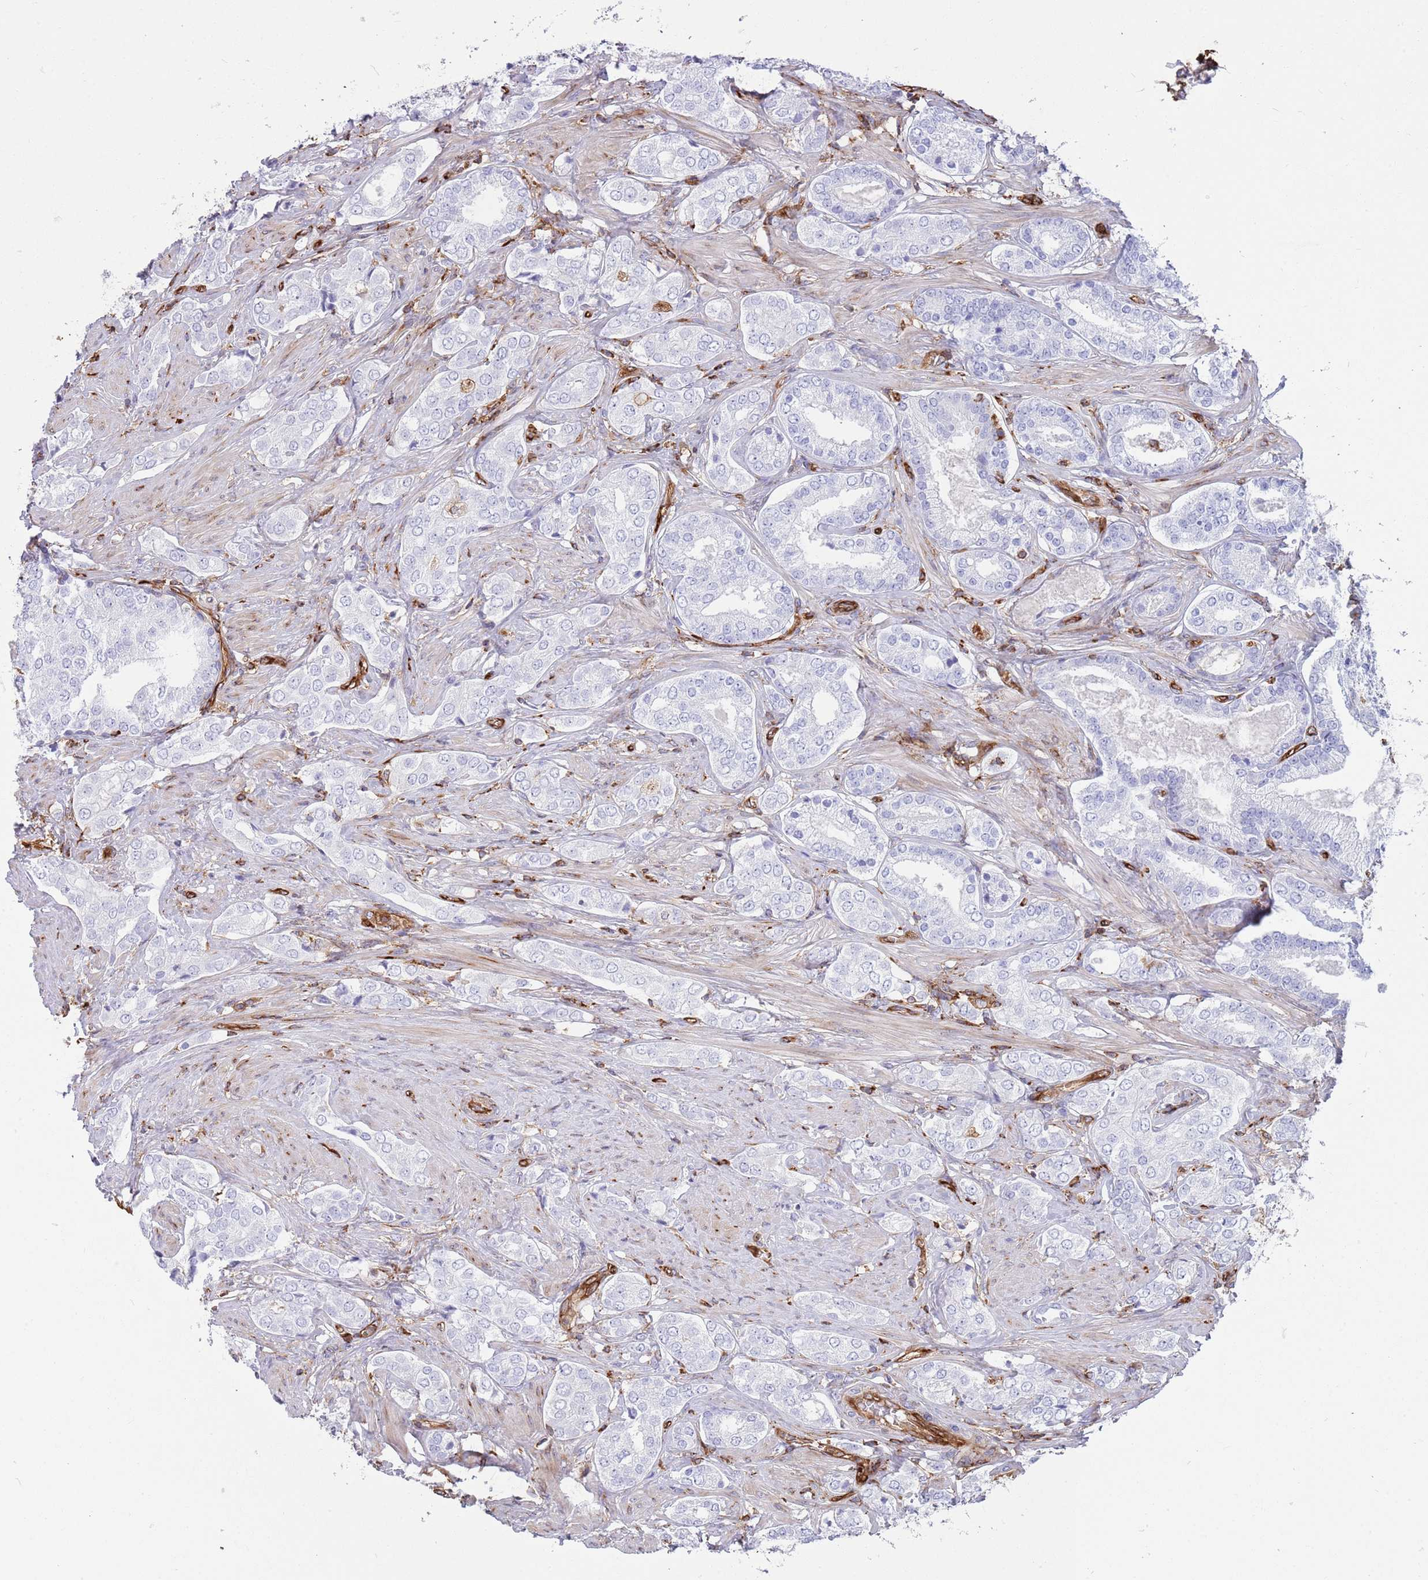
{"staining": {"intensity": "negative", "quantity": "none", "location": "none"}, "tissue": "prostate cancer", "cell_type": "Tumor cells", "image_type": "cancer", "snomed": [{"axis": "morphology", "description": "Adenocarcinoma, High grade"}, {"axis": "topography", "description": "Prostate"}], "caption": "Tumor cells are negative for brown protein staining in prostate cancer. (Brightfield microscopy of DAB immunohistochemistry at high magnification).", "gene": "KBTBD7", "patient": {"sex": "male", "age": 71}}